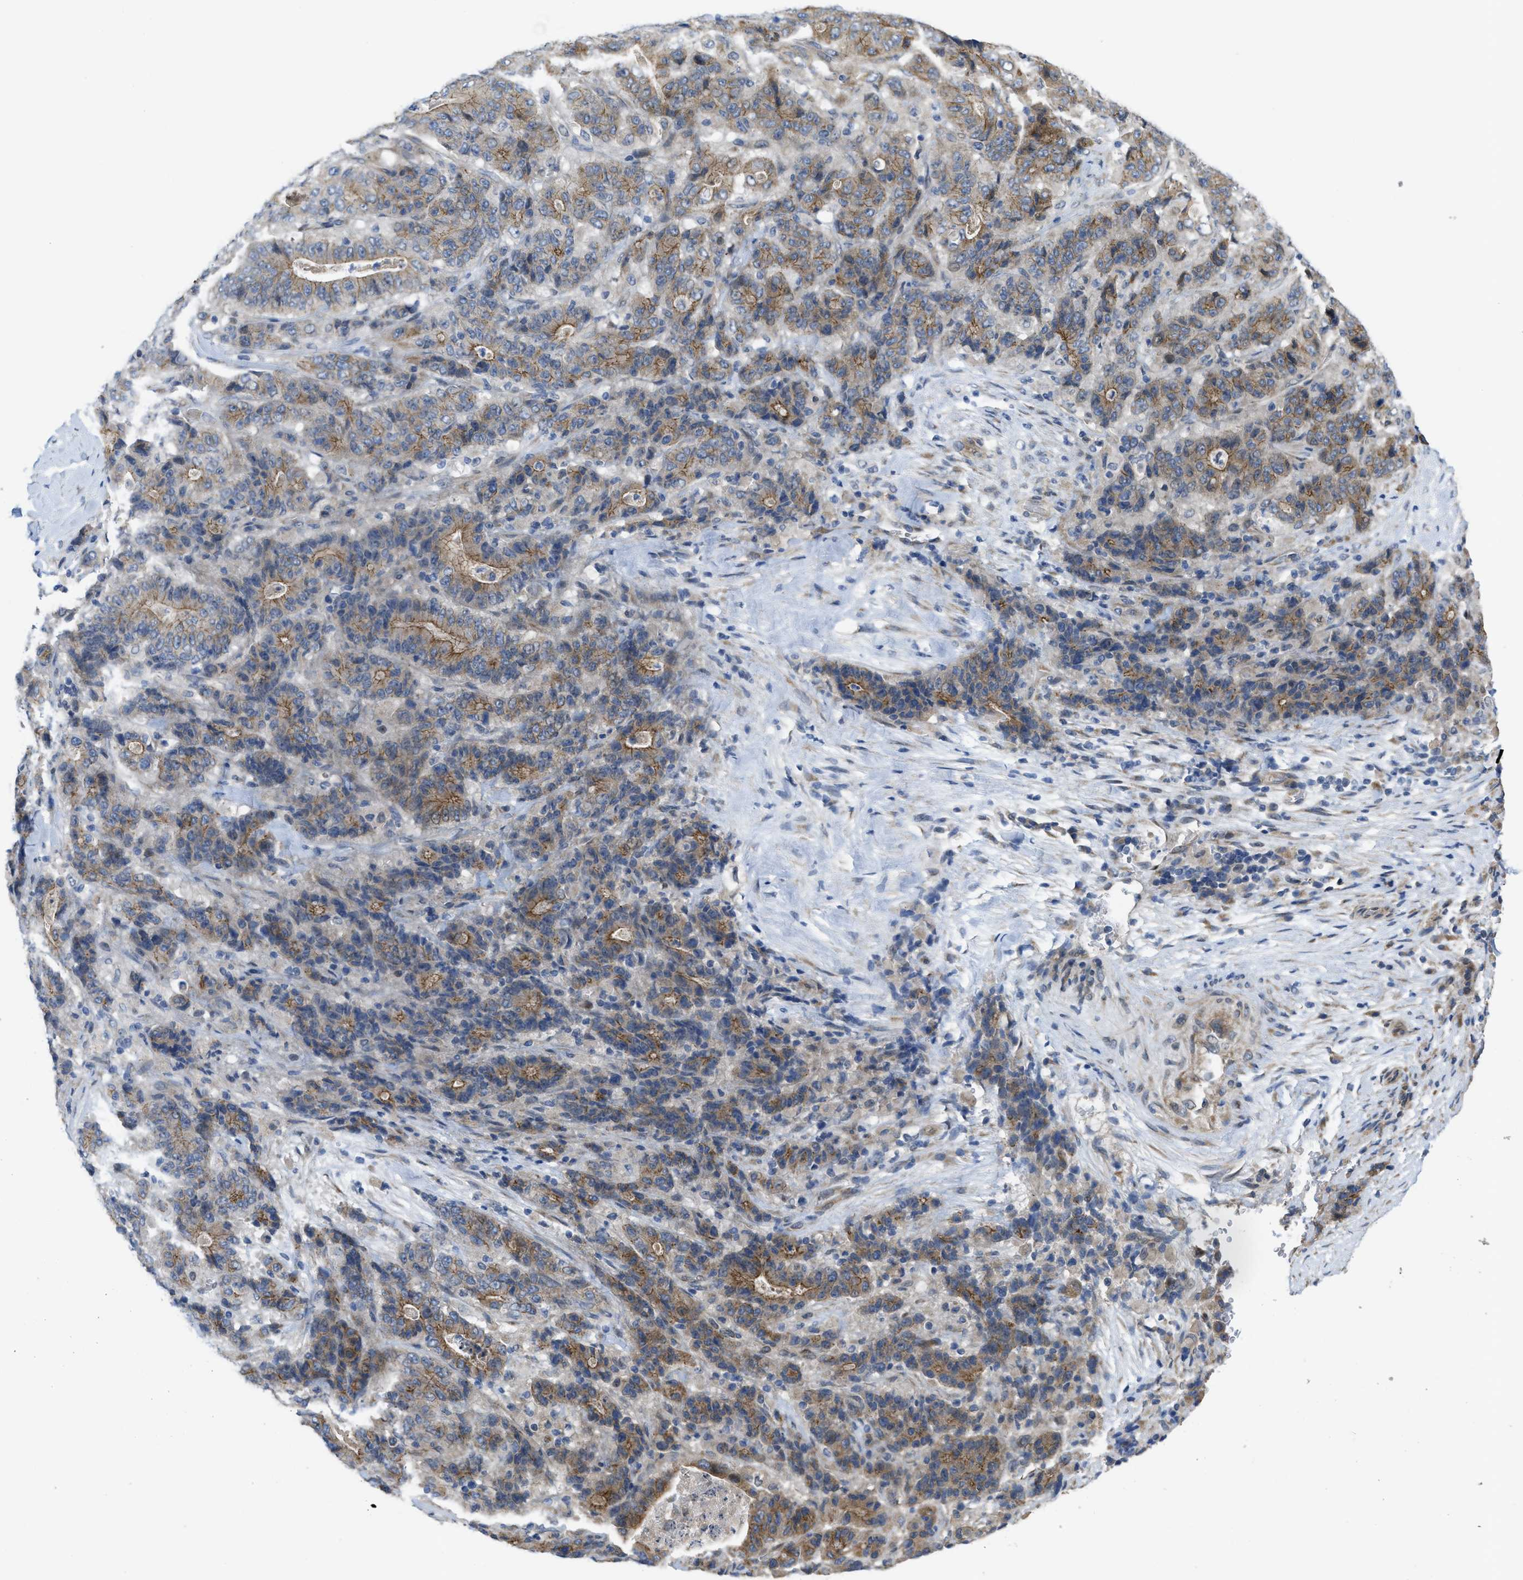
{"staining": {"intensity": "moderate", "quantity": "25%-75%", "location": "cytoplasmic/membranous"}, "tissue": "stomach cancer", "cell_type": "Tumor cells", "image_type": "cancer", "snomed": [{"axis": "morphology", "description": "Adenocarcinoma, NOS"}, {"axis": "topography", "description": "Stomach"}], "caption": "DAB (3,3'-diaminobenzidine) immunohistochemical staining of human stomach cancer (adenocarcinoma) shows moderate cytoplasmic/membranous protein expression in approximately 25%-75% of tumor cells. The staining was performed using DAB (3,3'-diaminobenzidine), with brown indicating positive protein expression. Nuclei are stained blue with hematoxylin.", "gene": "CDPF1", "patient": {"sex": "female", "age": 73}}